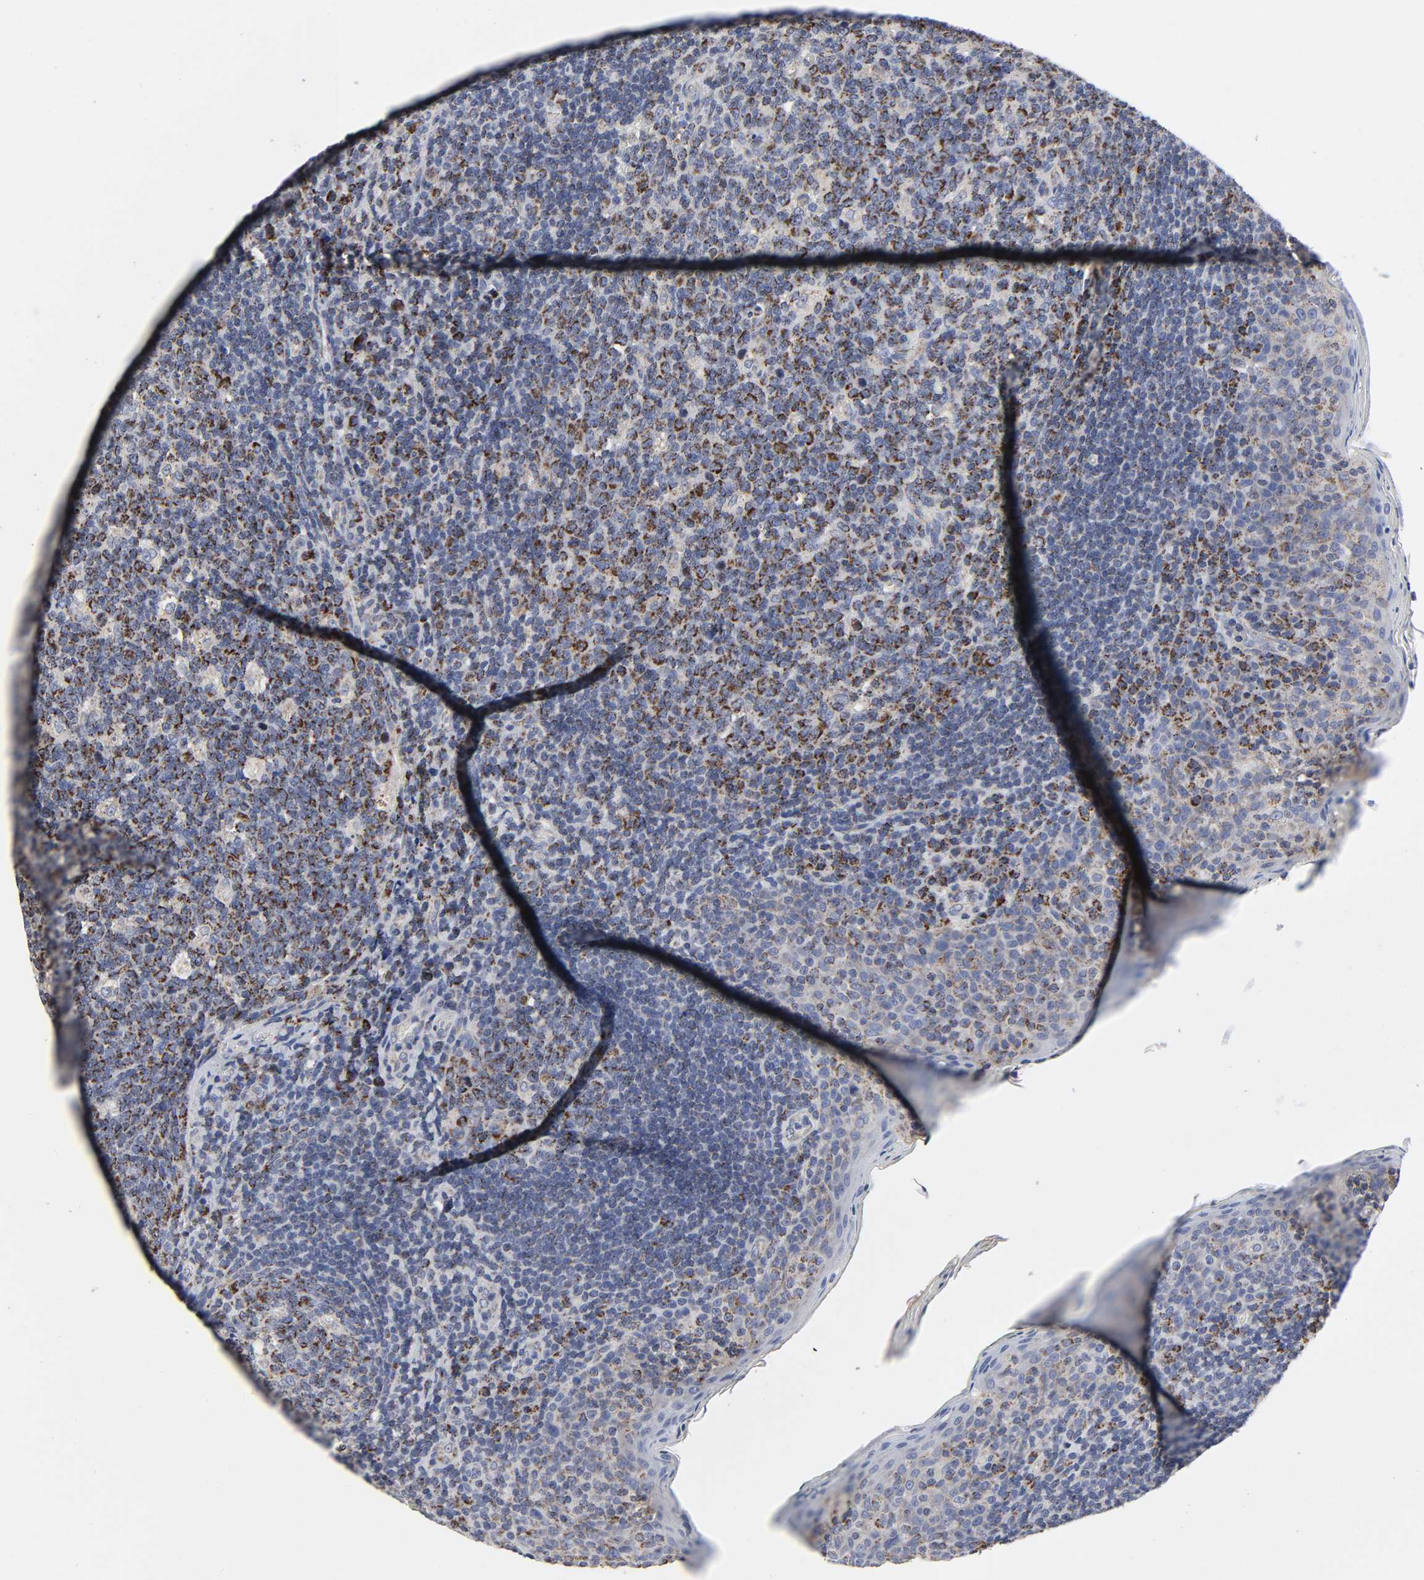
{"staining": {"intensity": "moderate", "quantity": ">75%", "location": "cytoplasmic/membranous"}, "tissue": "tonsil", "cell_type": "Germinal center cells", "image_type": "normal", "snomed": [{"axis": "morphology", "description": "Normal tissue, NOS"}, {"axis": "topography", "description": "Tonsil"}], "caption": "An image of tonsil stained for a protein exhibits moderate cytoplasmic/membranous brown staining in germinal center cells. (IHC, brightfield microscopy, high magnification).", "gene": "AOPEP", "patient": {"sex": "male", "age": 17}}